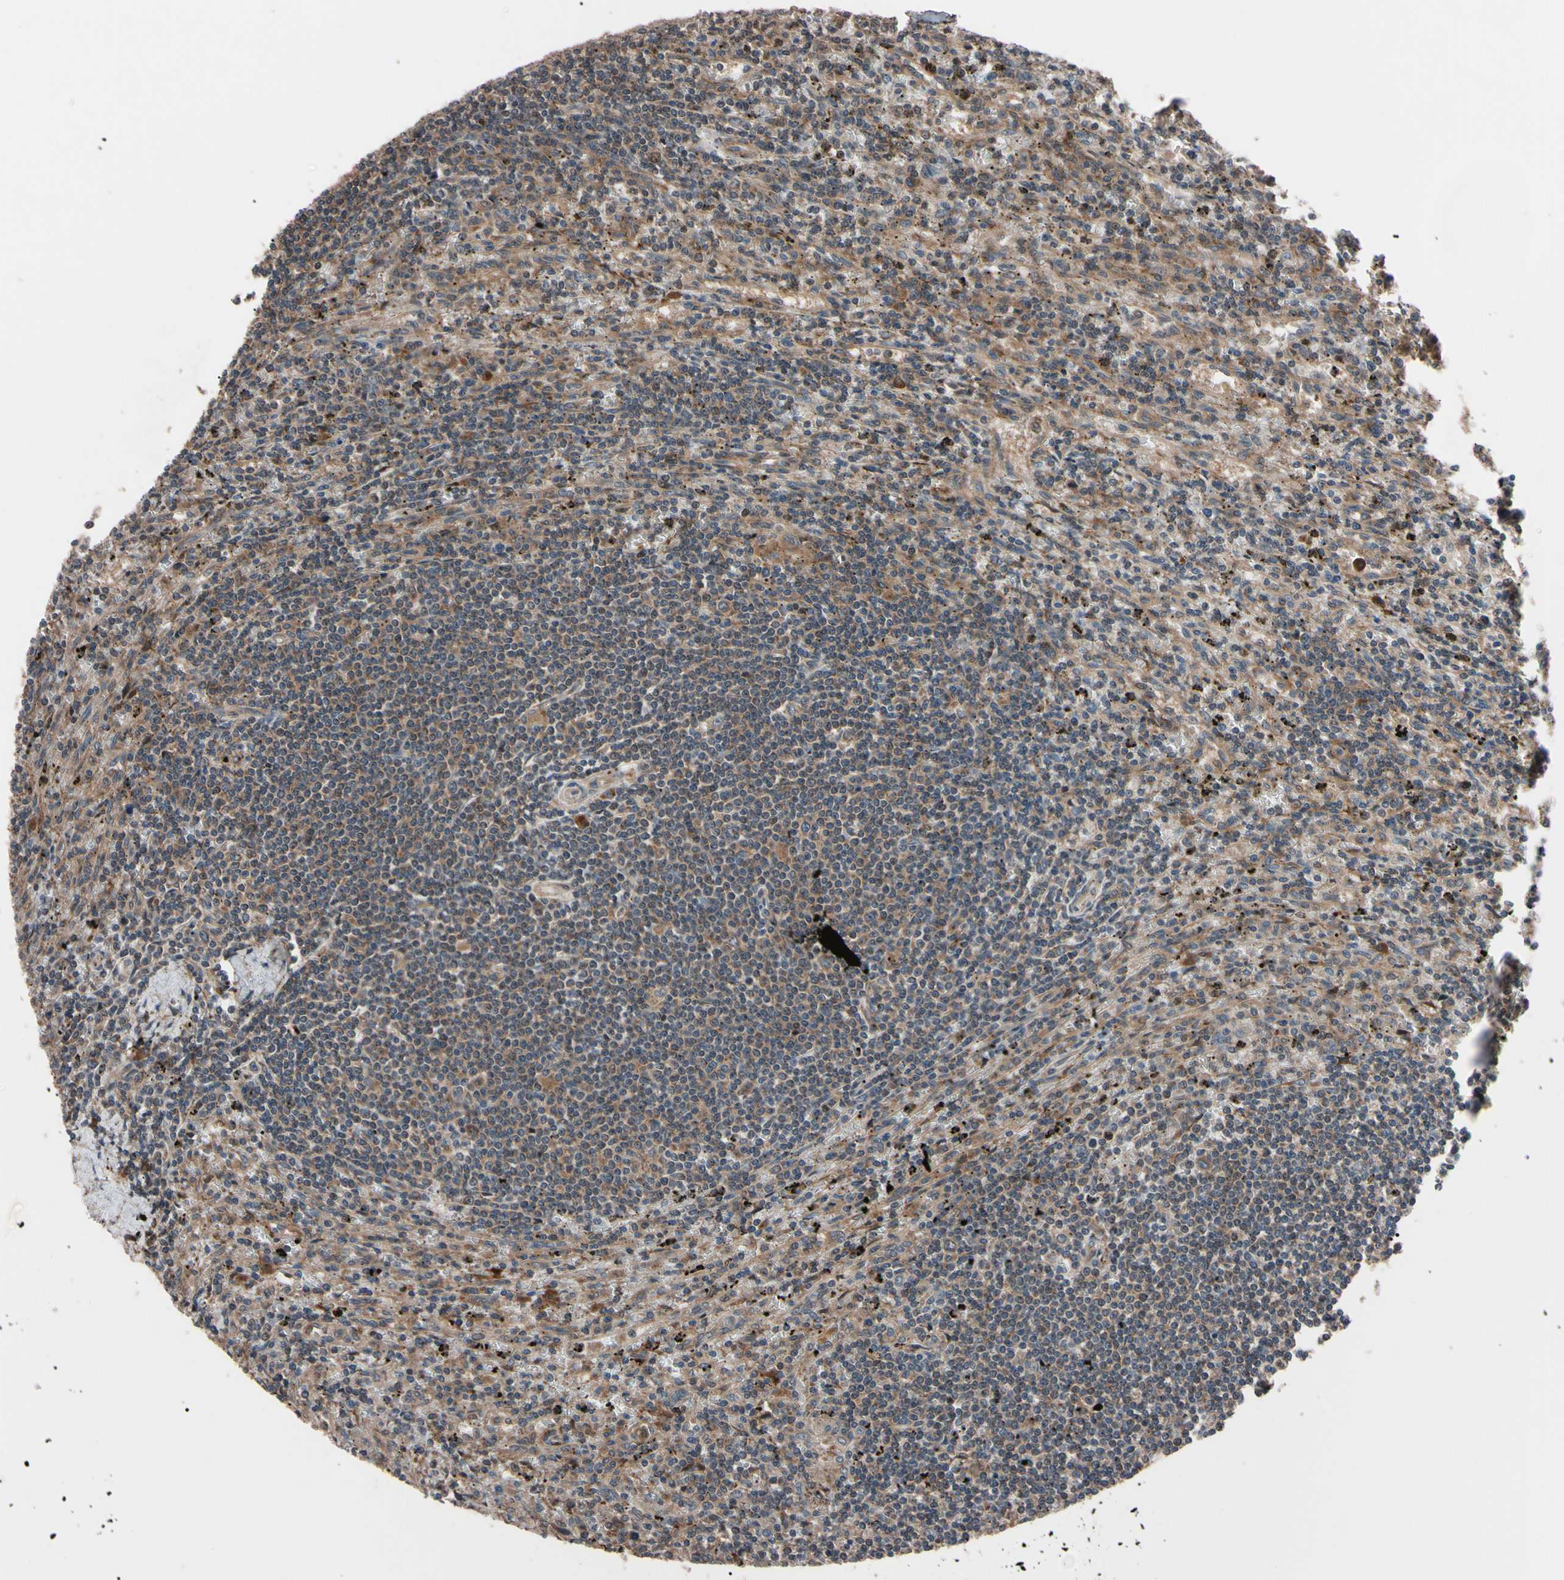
{"staining": {"intensity": "moderate", "quantity": "25%-75%", "location": "cytoplasmic/membranous"}, "tissue": "lymphoma", "cell_type": "Tumor cells", "image_type": "cancer", "snomed": [{"axis": "morphology", "description": "Malignant lymphoma, non-Hodgkin's type, Low grade"}, {"axis": "topography", "description": "Spleen"}], "caption": "Immunohistochemistry (IHC) histopathology image of neoplastic tissue: low-grade malignant lymphoma, non-Hodgkin's type stained using IHC reveals medium levels of moderate protein expression localized specifically in the cytoplasmic/membranous of tumor cells, appearing as a cytoplasmic/membranous brown color.", "gene": "GUCY1B1", "patient": {"sex": "male", "age": 76}}